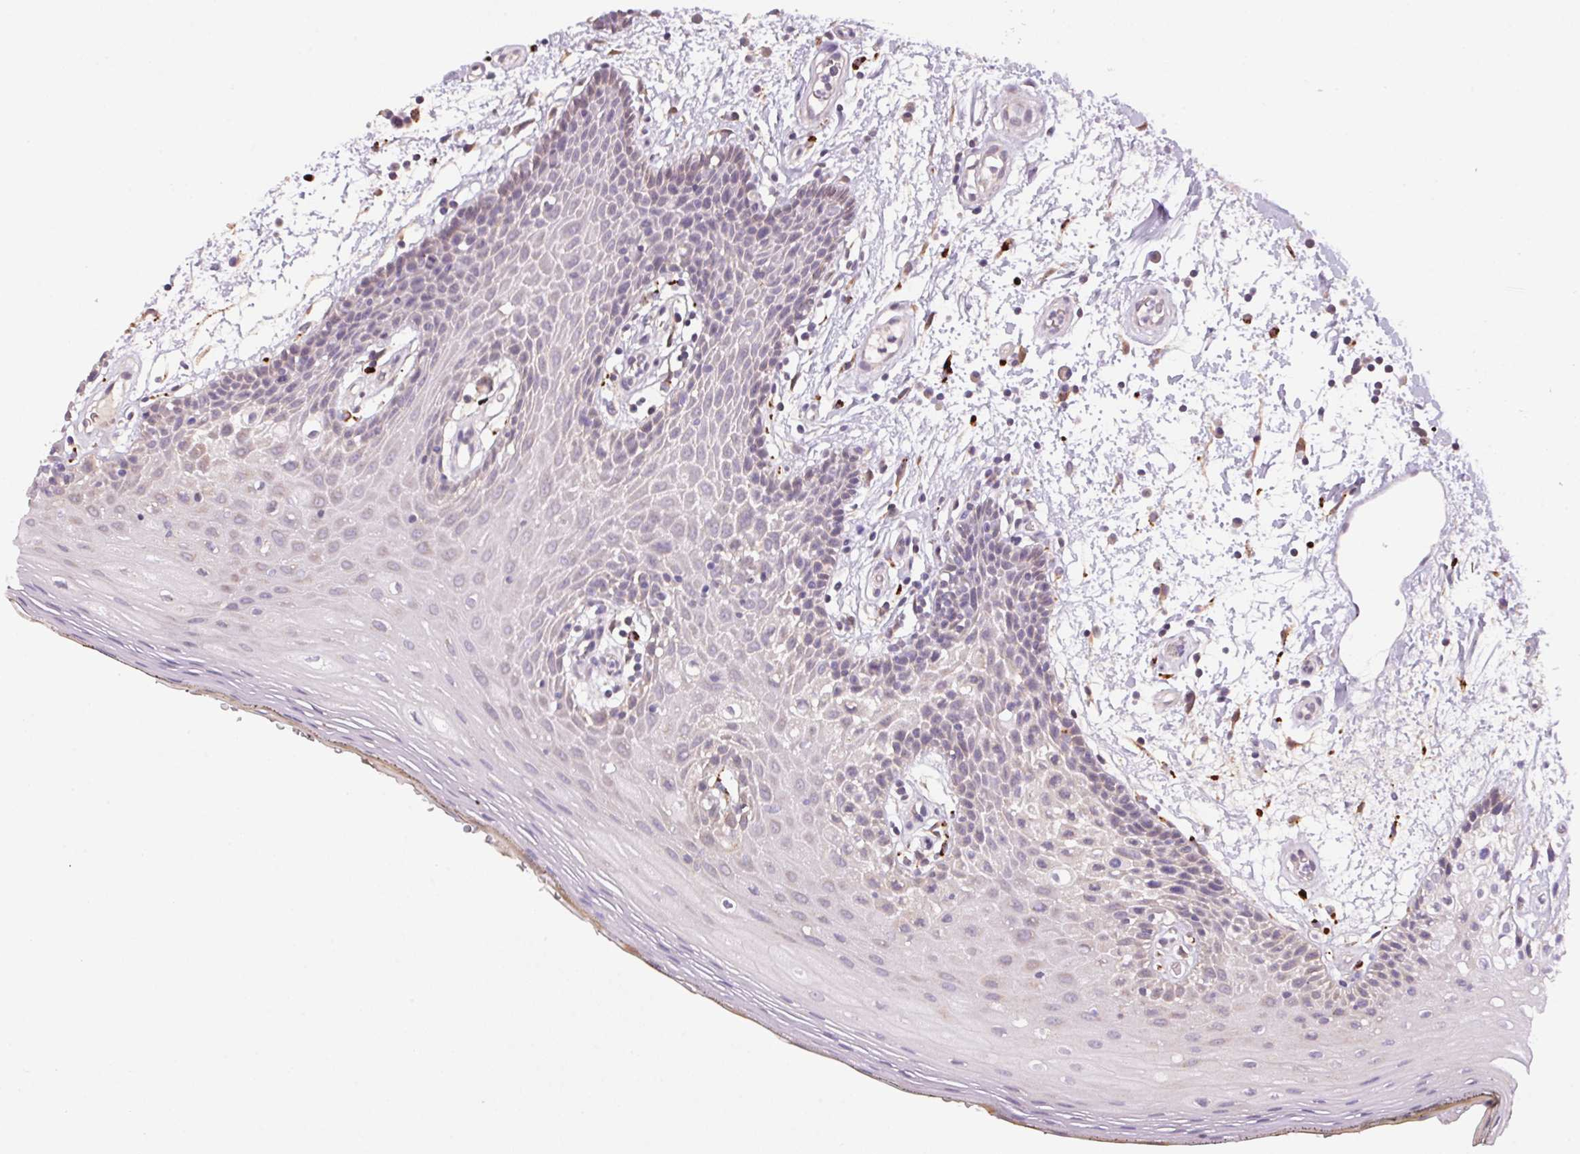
{"staining": {"intensity": "weak", "quantity": "<25%", "location": "cytoplasmic/membranous"}, "tissue": "oral mucosa", "cell_type": "Squamous epithelial cells", "image_type": "normal", "snomed": [{"axis": "morphology", "description": "Normal tissue, NOS"}, {"axis": "morphology", "description": "Squamous cell carcinoma, NOS"}, {"axis": "topography", "description": "Oral tissue"}, {"axis": "topography", "description": "Head-Neck"}], "caption": "This is an IHC micrograph of benign human oral mucosa. There is no expression in squamous epithelial cells.", "gene": "ADH5", "patient": {"sex": "male", "age": 52}}